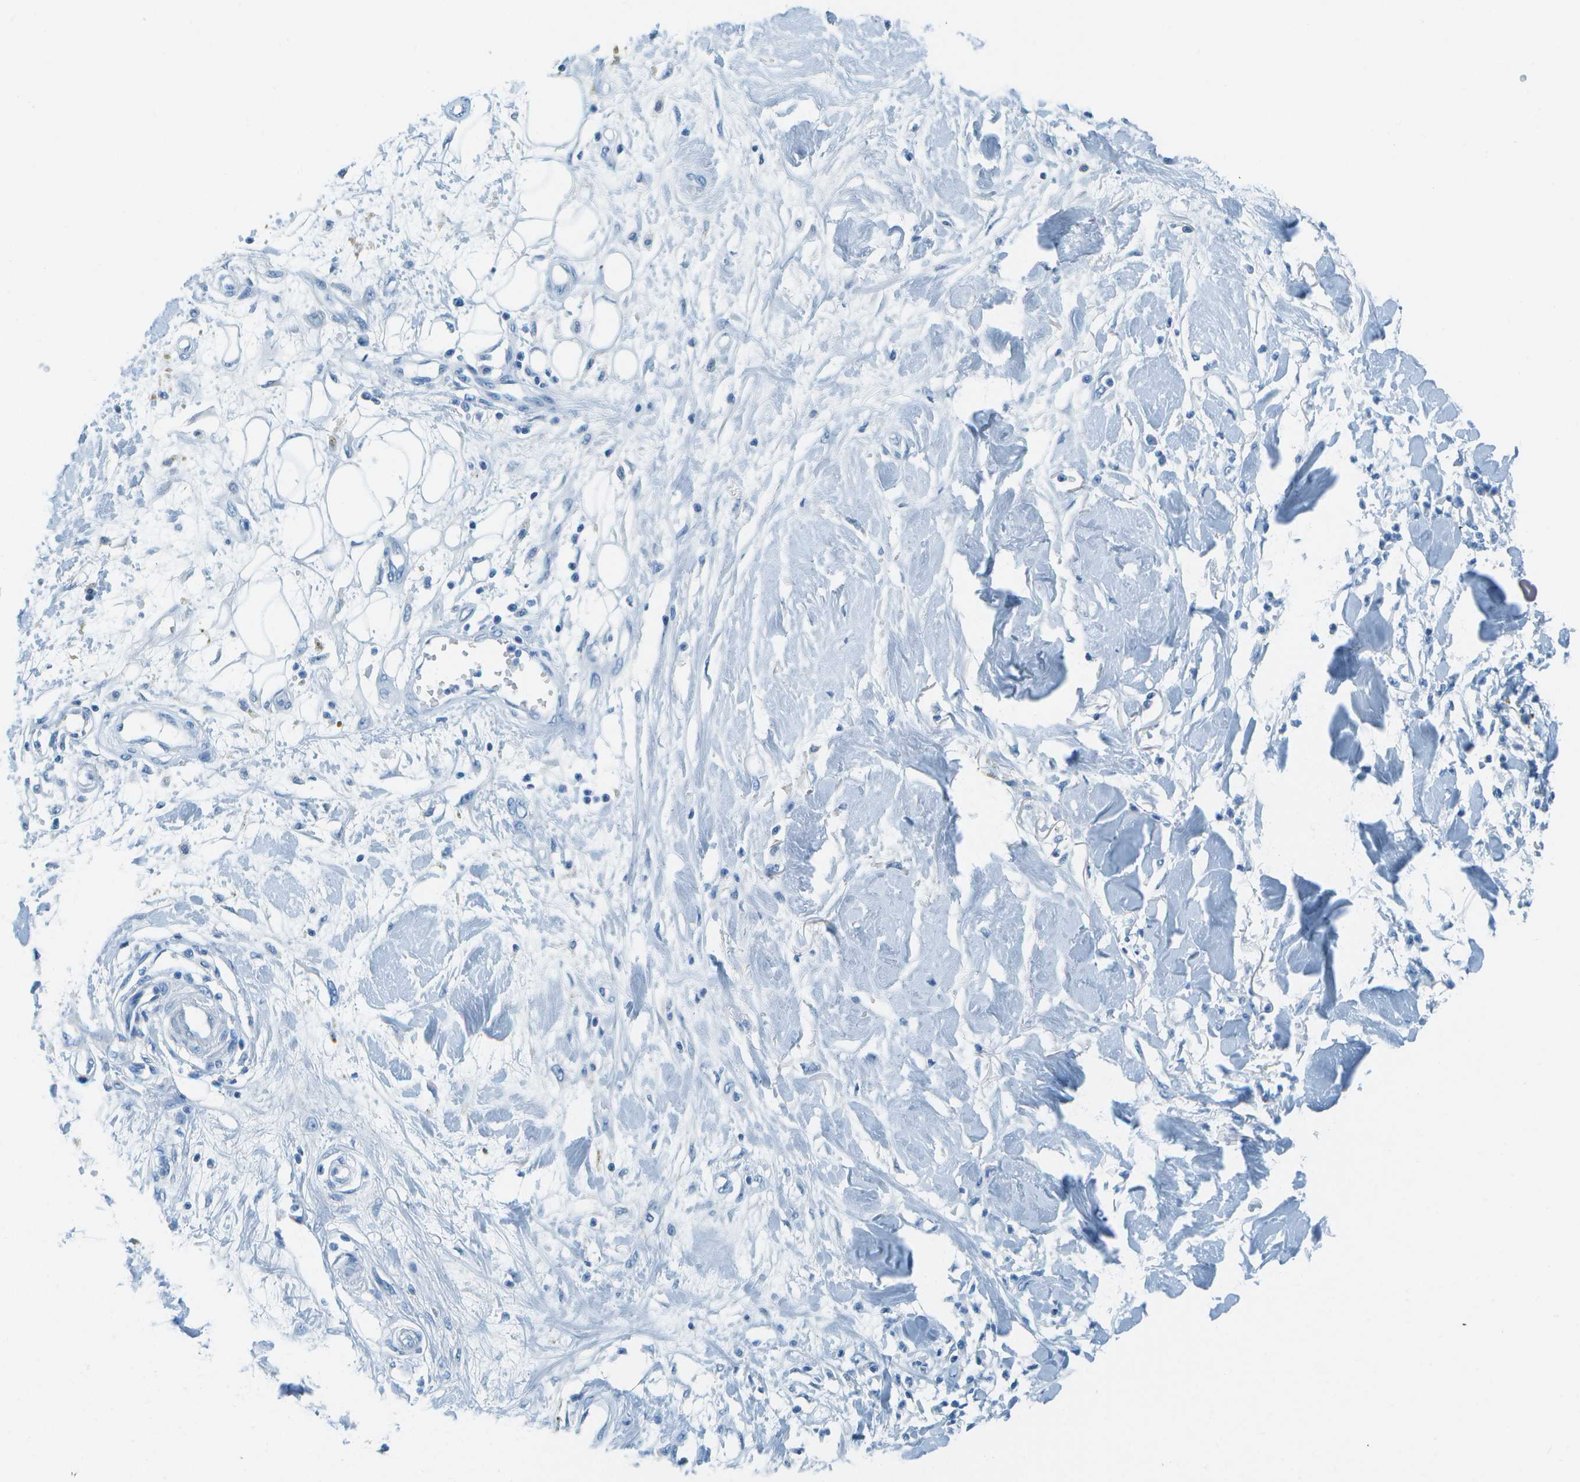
{"staining": {"intensity": "negative", "quantity": "none", "location": "none"}, "tissue": "adipose tissue", "cell_type": "Adipocytes", "image_type": "normal", "snomed": [{"axis": "morphology", "description": "Normal tissue, NOS"}, {"axis": "morphology", "description": "Squamous cell carcinoma, NOS"}, {"axis": "topography", "description": "Skin"}, {"axis": "topography", "description": "Peripheral nerve tissue"}], "caption": "Human adipose tissue stained for a protein using immunohistochemistry (IHC) demonstrates no expression in adipocytes.", "gene": "CDHR2", "patient": {"sex": "male", "age": 83}}